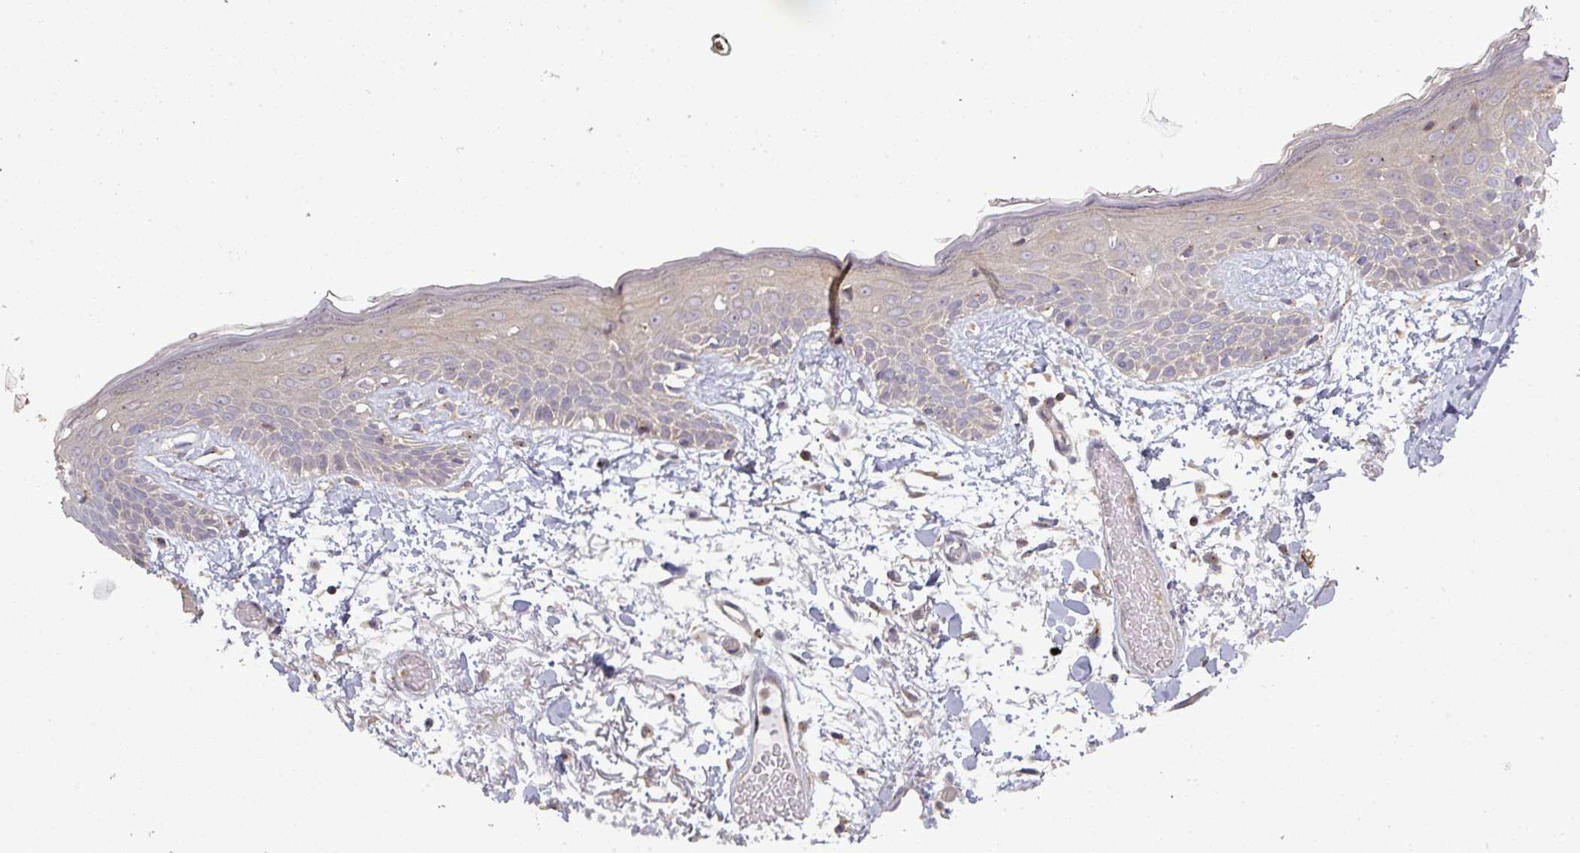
{"staining": {"intensity": "negative", "quantity": "none", "location": "none"}, "tissue": "skin", "cell_type": "Fibroblasts", "image_type": "normal", "snomed": [{"axis": "morphology", "description": "Normal tissue, NOS"}, {"axis": "topography", "description": "Skin"}], "caption": "Fibroblasts show no significant staining in unremarkable skin. (DAB immunohistochemistry (IHC) with hematoxylin counter stain).", "gene": "NIN", "patient": {"sex": "male", "age": 79}}